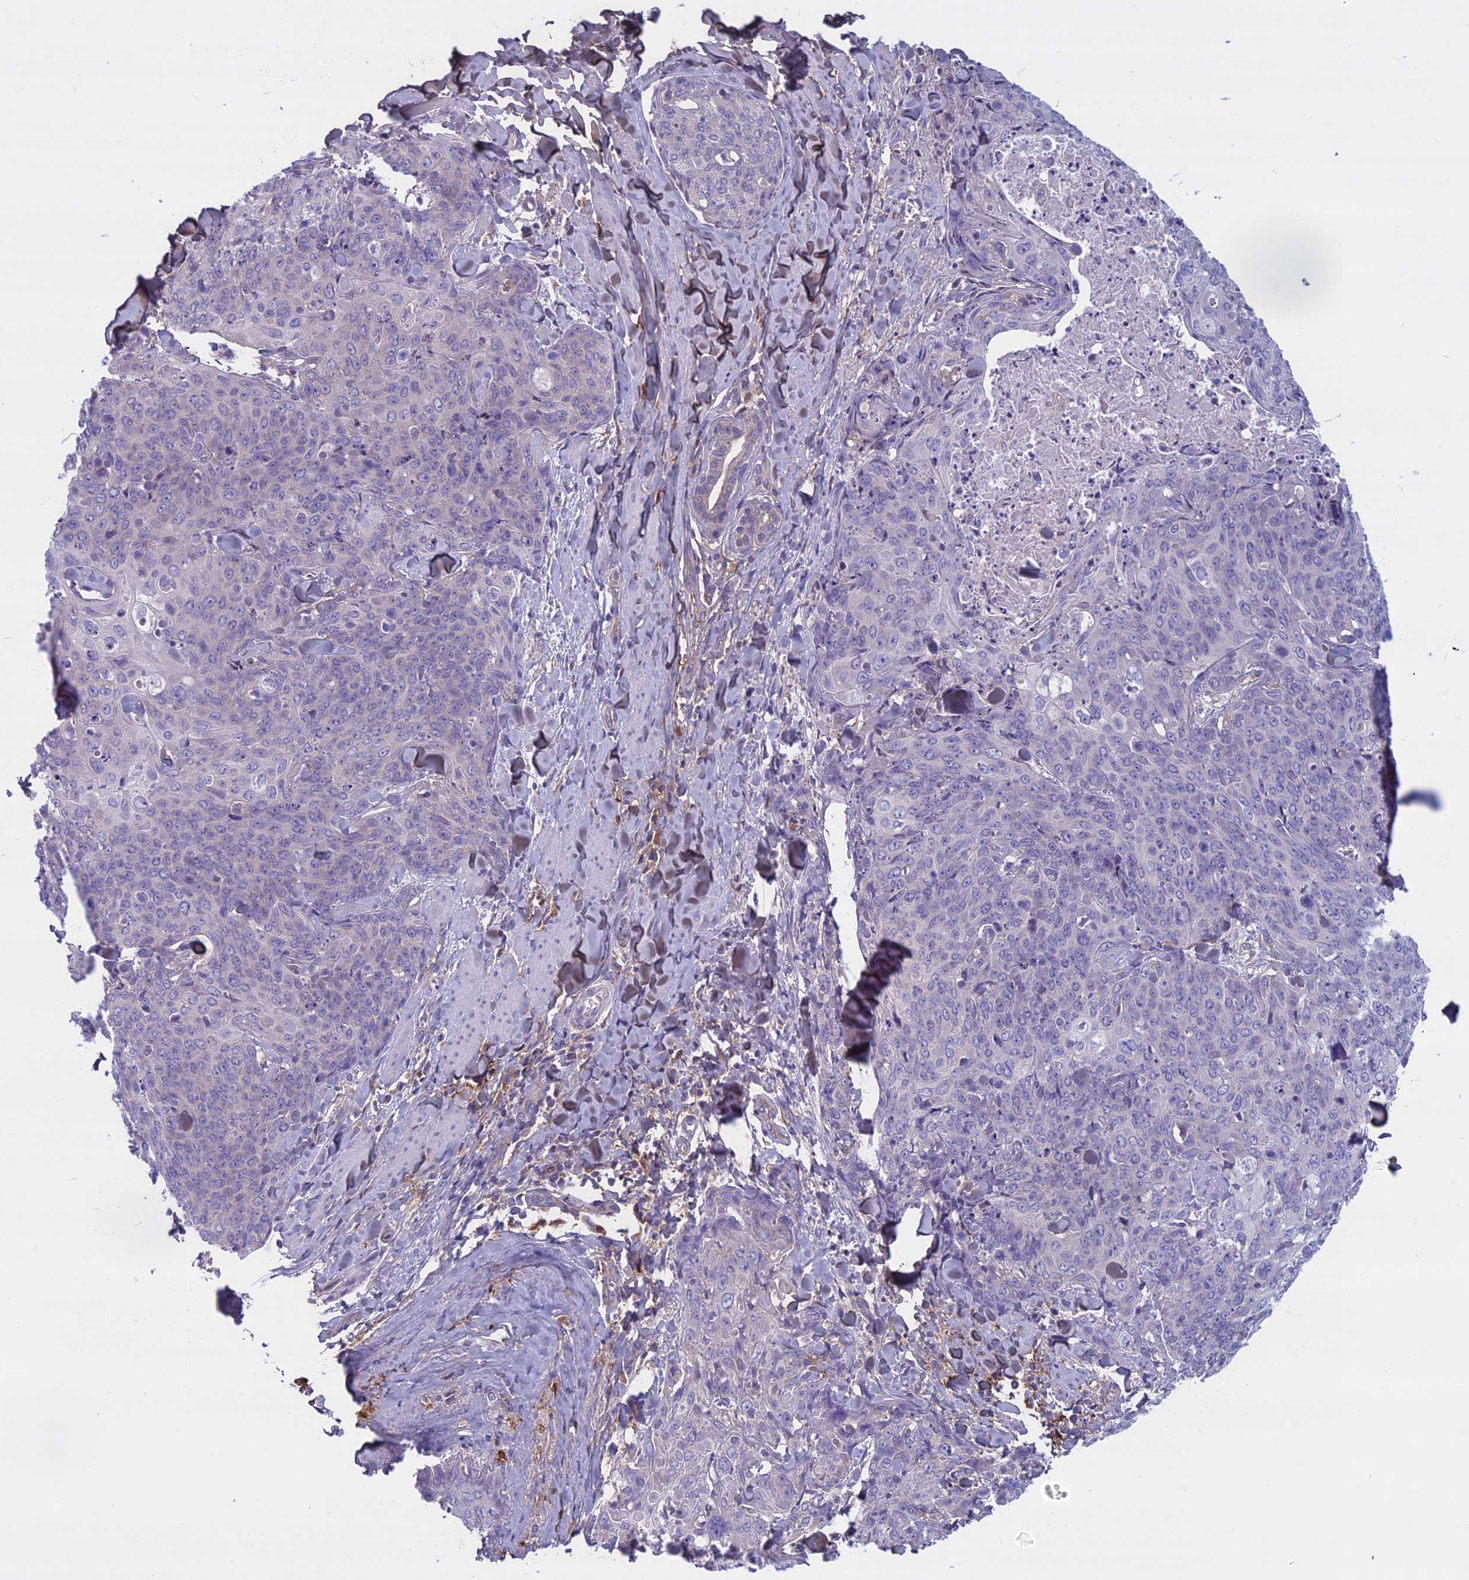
{"staining": {"intensity": "negative", "quantity": "none", "location": "none"}, "tissue": "skin cancer", "cell_type": "Tumor cells", "image_type": "cancer", "snomed": [{"axis": "morphology", "description": "Squamous cell carcinoma, NOS"}, {"axis": "topography", "description": "Skin"}, {"axis": "topography", "description": "Vulva"}], "caption": "Photomicrograph shows no protein positivity in tumor cells of skin cancer (squamous cell carcinoma) tissue.", "gene": "DCTN5", "patient": {"sex": "female", "age": 85}}